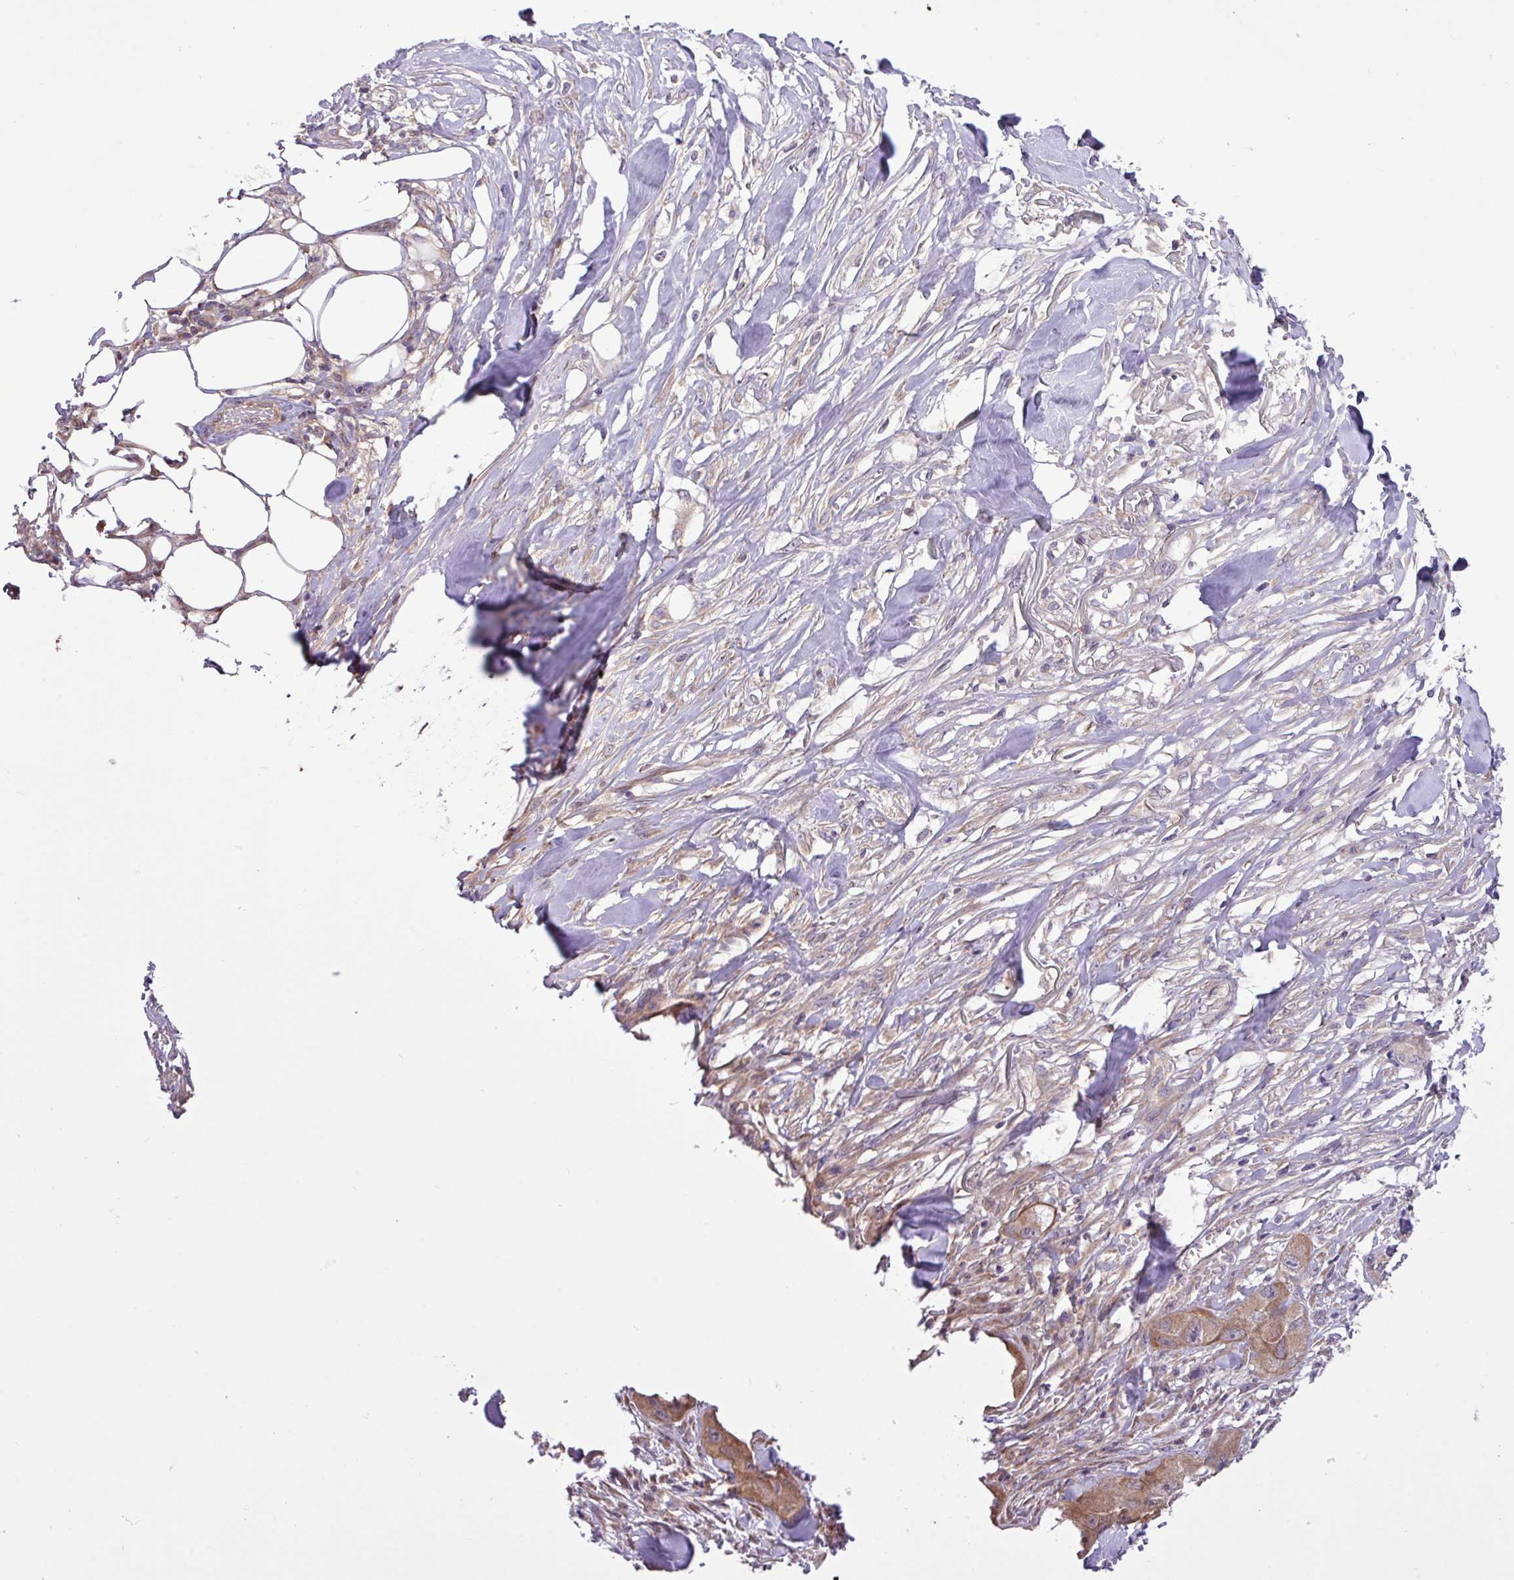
{"staining": {"intensity": "moderate", "quantity": ">75%", "location": "cytoplasmic/membranous"}, "tissue": "skin cancer", "cell_type": "Tumor cells", "image_type": "cancer", "snomed": [{"axis": "morphology", "description": "Squamous cell carcinoma, NOS"}, {"axis": "topography", "description": "Skin"}, {"axis": "topography", "description": "Subcutis"}], "caption": "Skin cancer stained with a brown dye demonstrates moderate cytoplasmic/membranous positive positivity in about >75% of tumor cells.", "gene": "TIMM10B", "patient": {"sex": "male", "age": 73}}